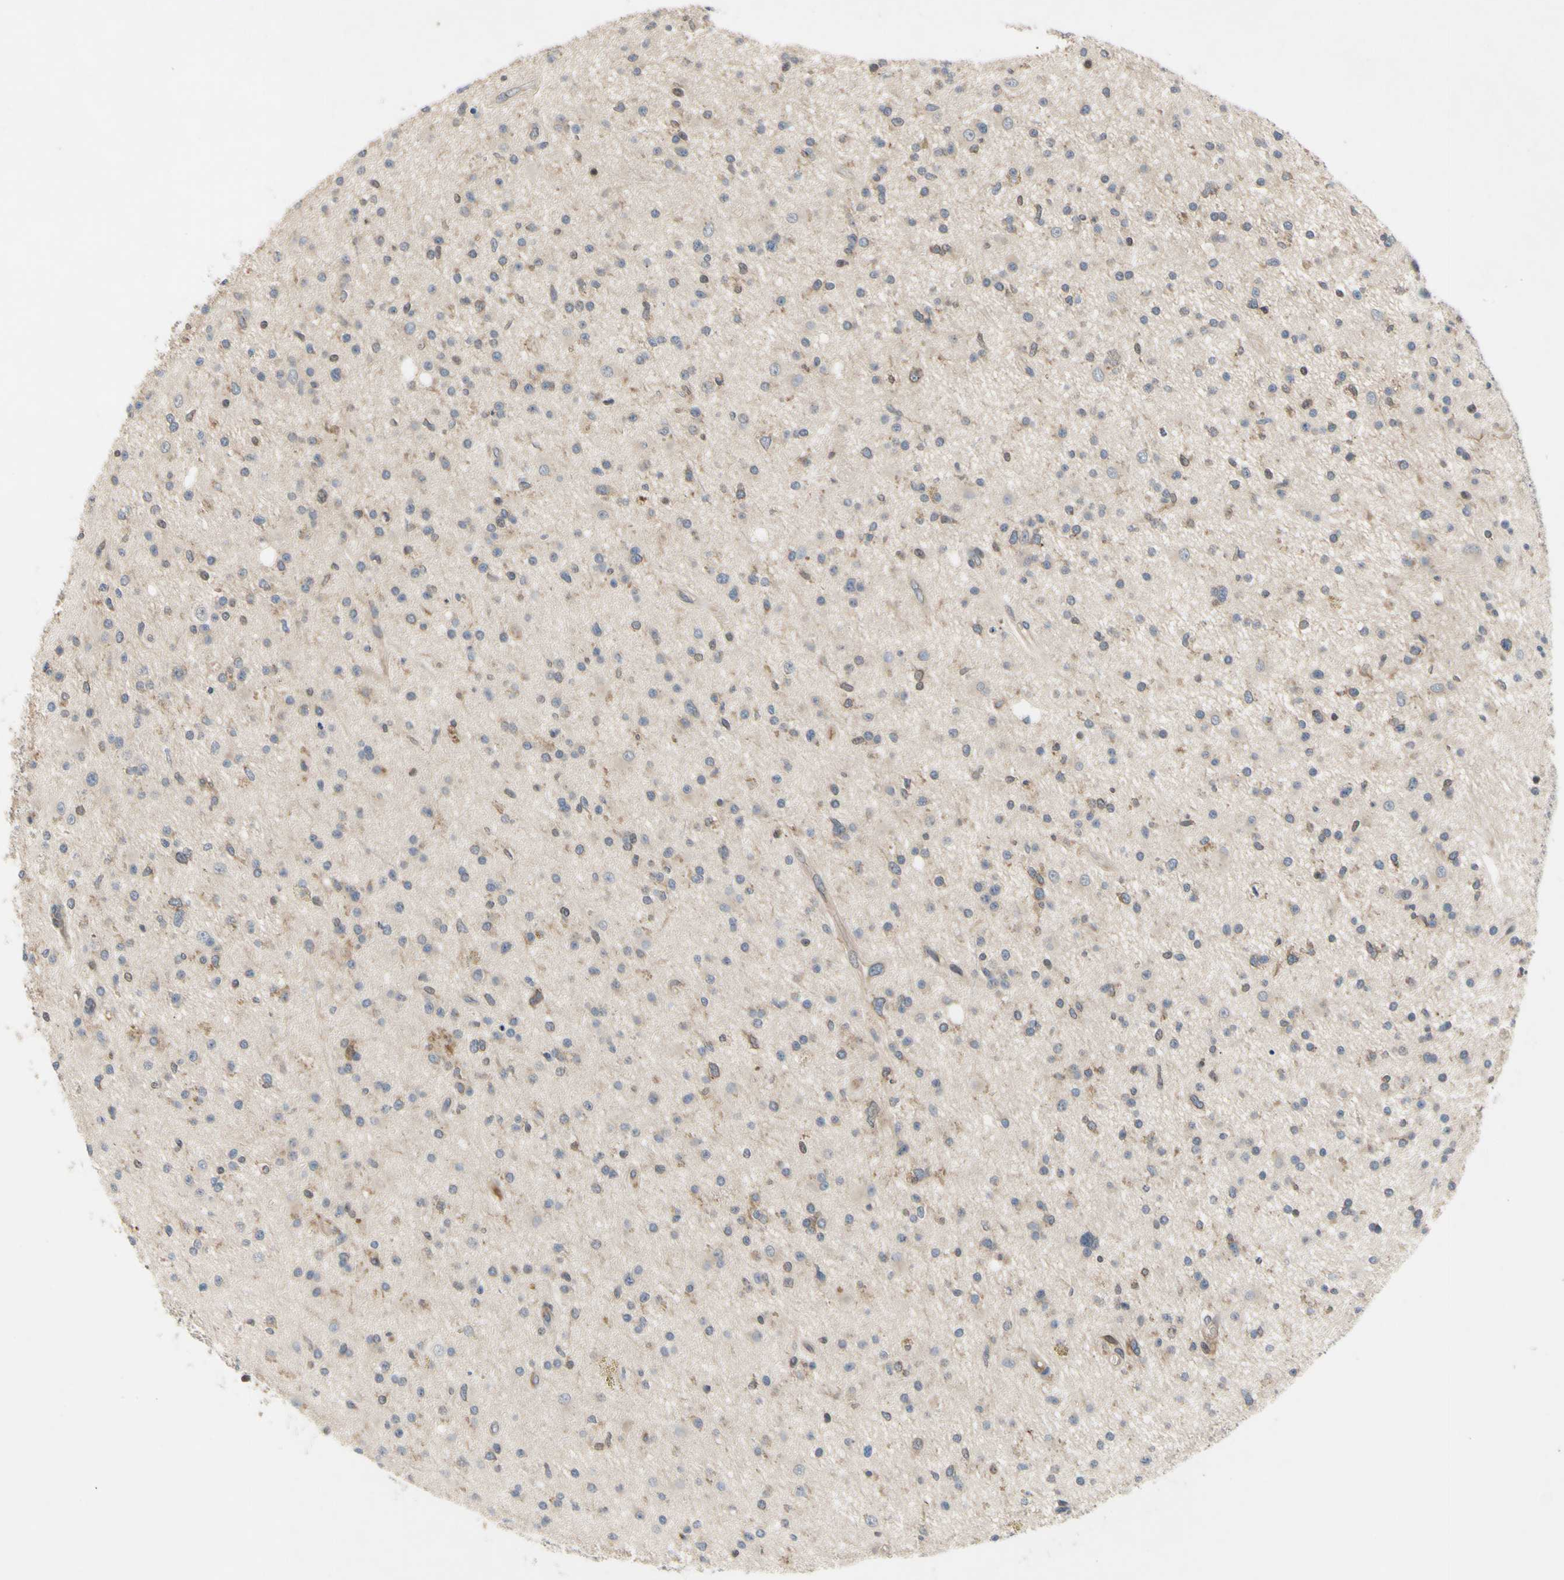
{"staining": {"intensity": "moderate", "quantity": "25%-75%", "location": "cytoplasmic/membranous"}, "tissue": "glioma", "cell_type": "Tumor cells", "image_type": "cancer", "snomed": [{"axis": "morphology", "description": "Glioma, malignant, High grade"}, {"axis": "topography", "description": "Brain"}], "caption": "Protein analysis of malignant glioma (high-grade) tissue displays moderate cytoplasmic/membranous expression in about 25%-75% of tumor cells.", "gene": "XIAP", "patient": {"sex": "male", "age": 33}}